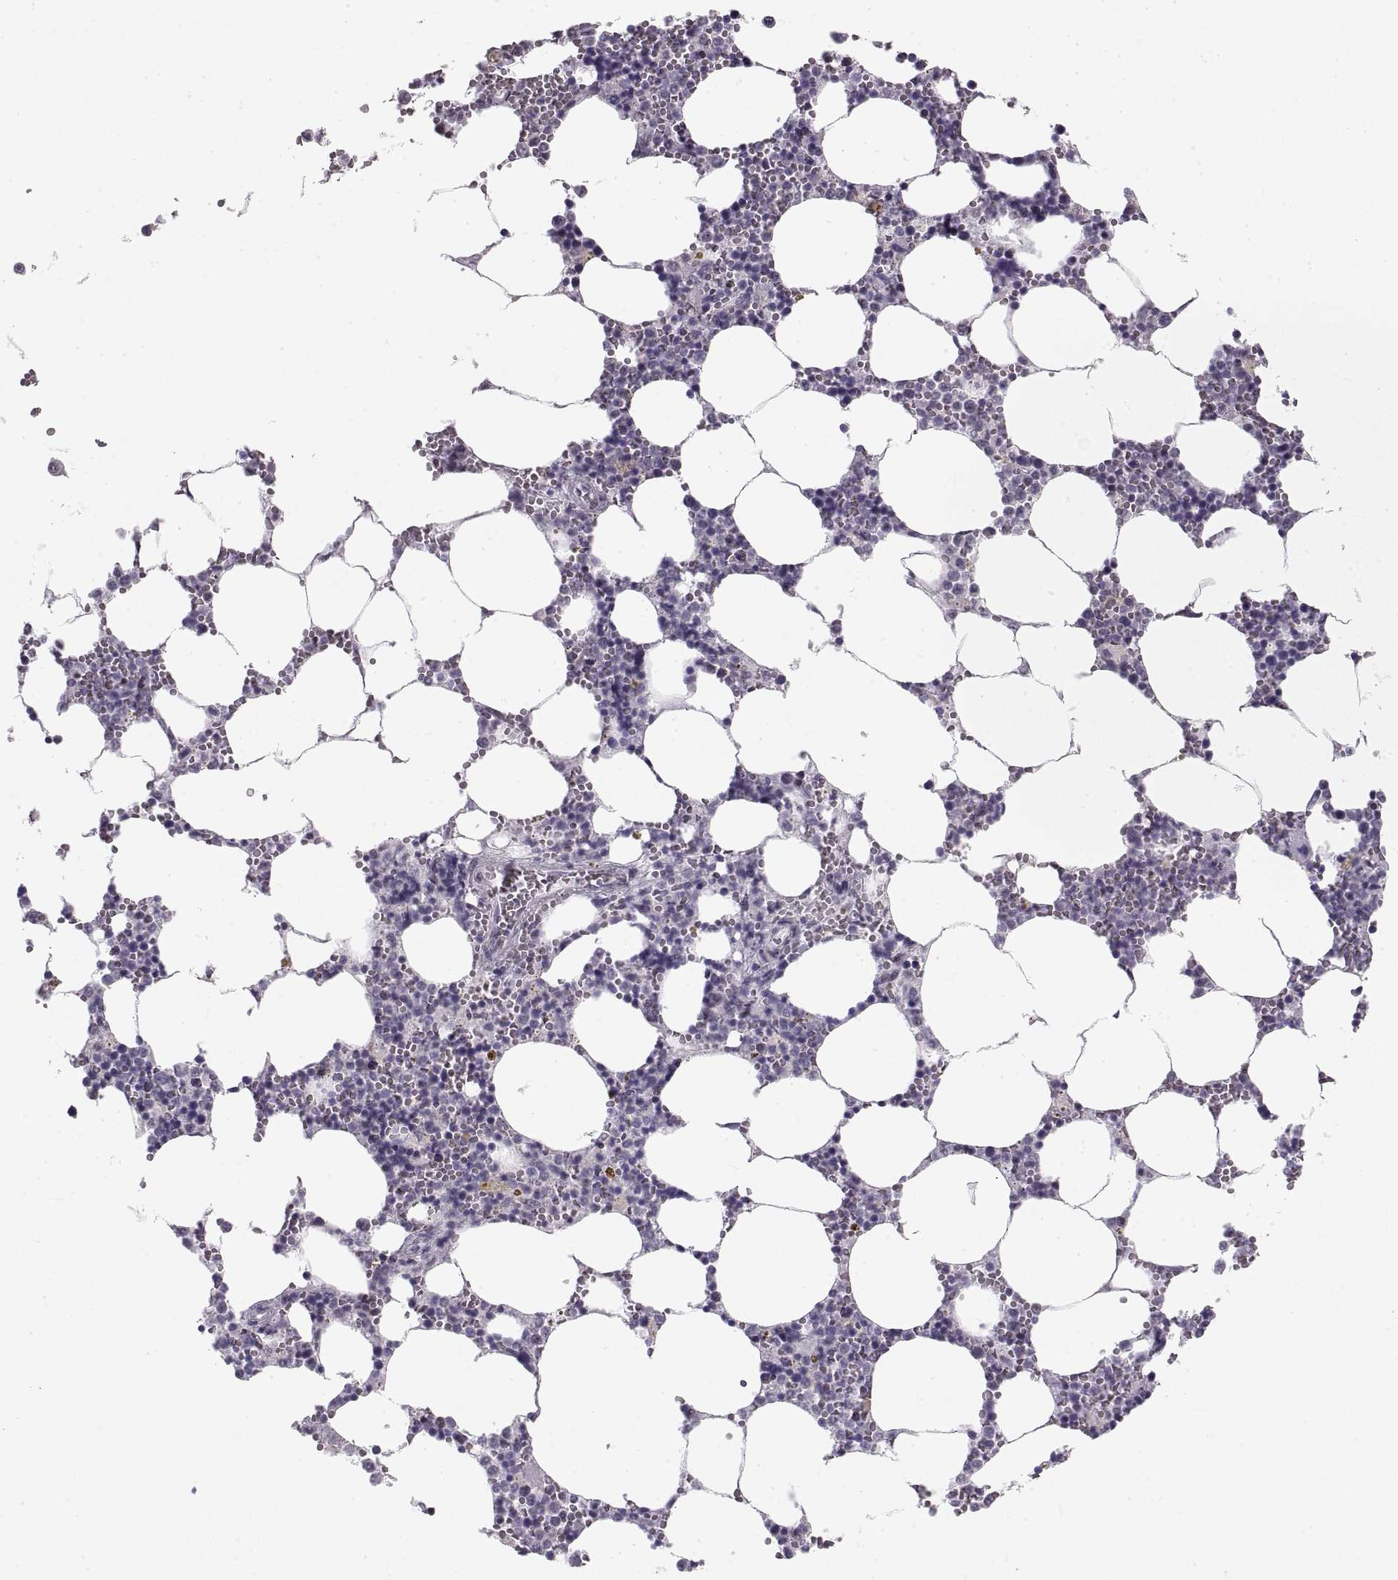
{"staining": {"intensity": "moderate", "quantity": "<25%", "location": "cytoplasmic/membranous,nuclear"}, "tissue": "bone marrow", "cell_type": "Hematopoietic cells", "image_type": "normal", "snomed": [{"axis": "morphology", "description": "Normal tissue, NOS"}, {"axis": "topography", "description": "Bone marrow"}], "caption": "Immunohistochemical staining of normal human bone marrow demonstrates moderate cytoplasmic/membranous,nuclear protein expression in about <25% of hematopoietic cells.", "gene": "NANOS3", "patient": {"sex": "female", "age": 64}}